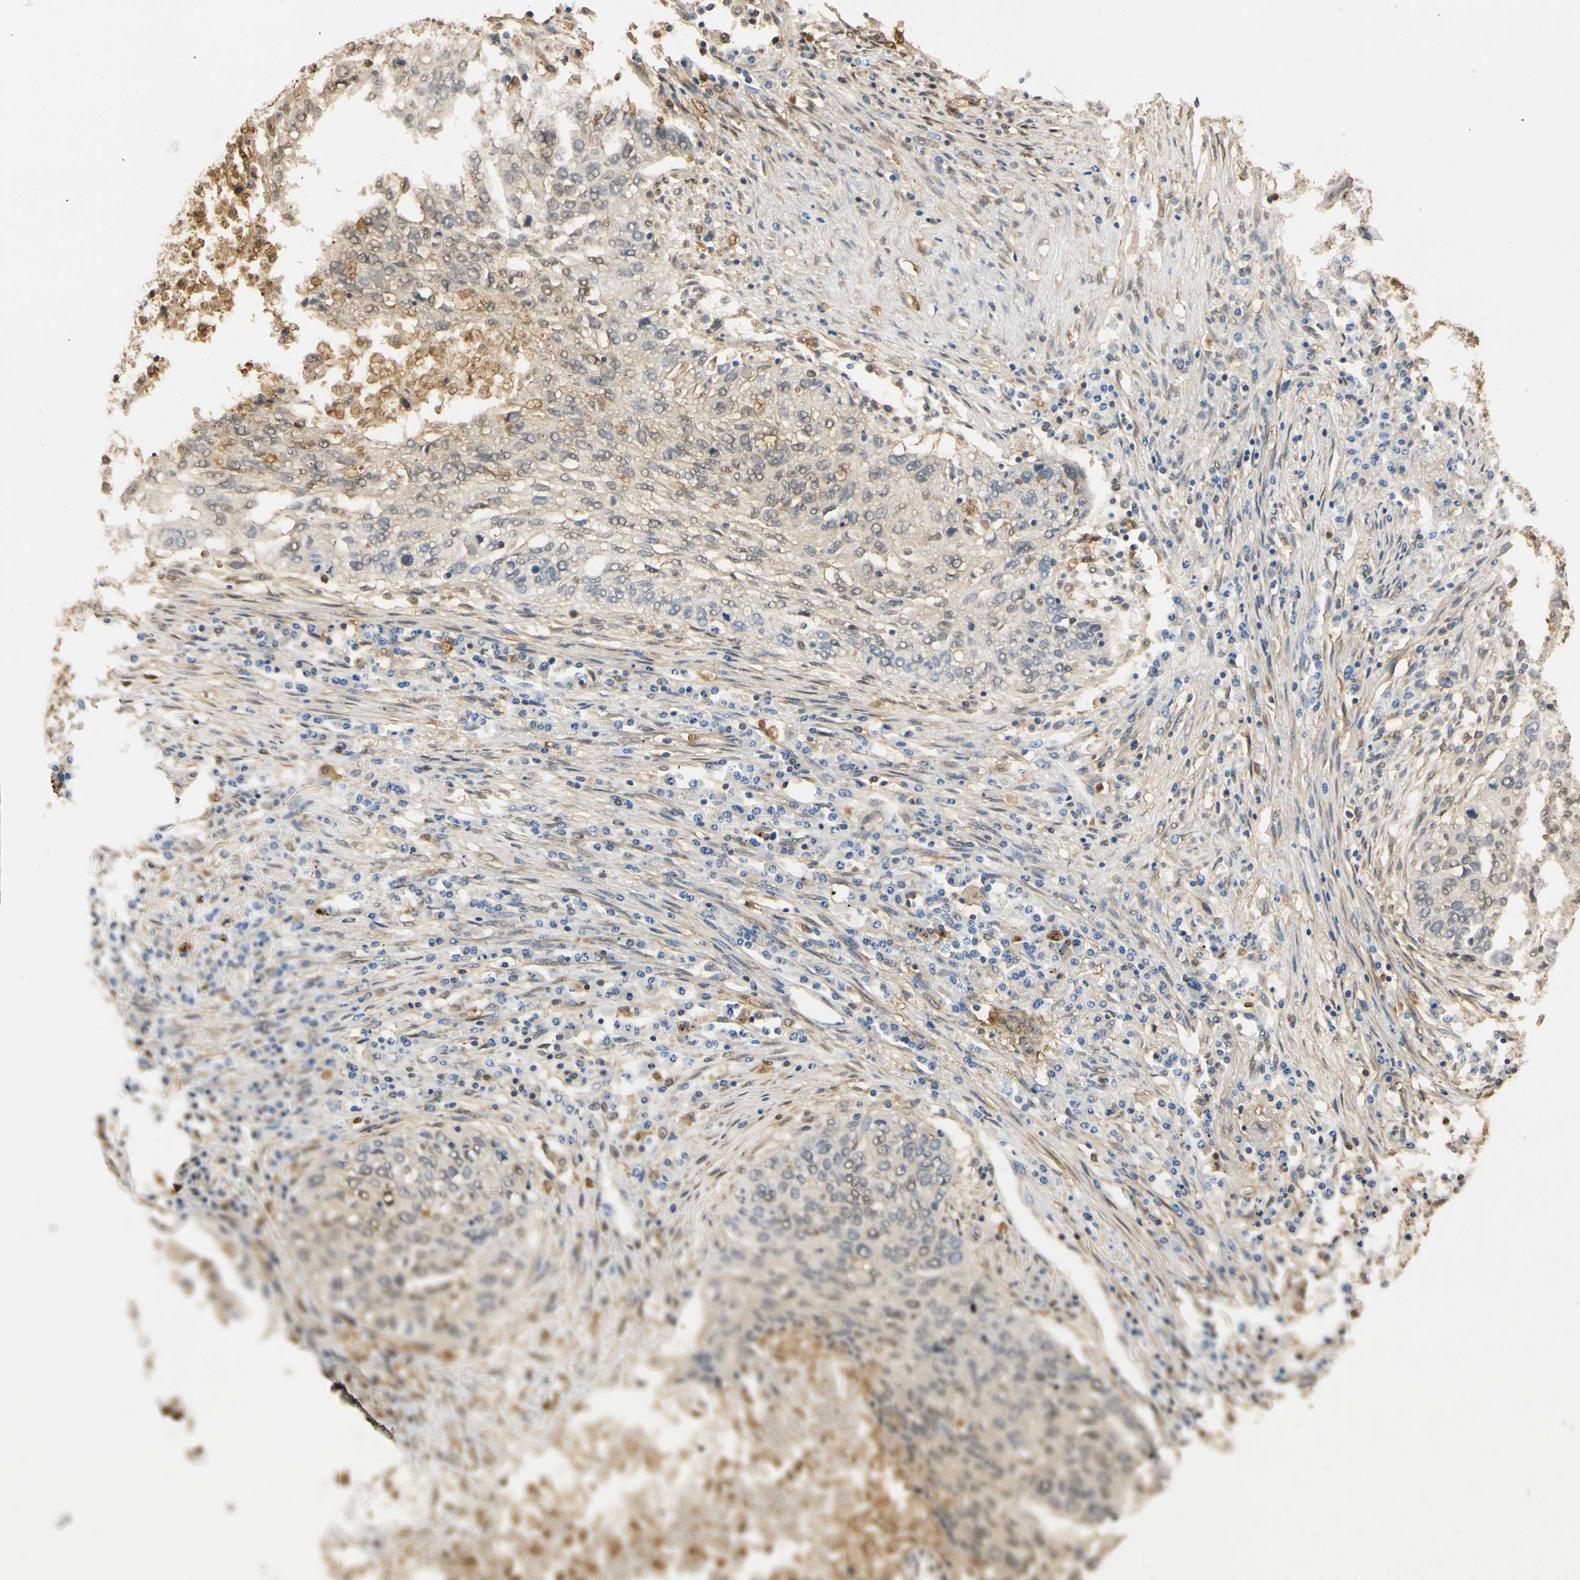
{"staining": {"intensity": "weak", "quantity": "25%-75%", "location": "cytoplasmic/membranous"}, "tissue": "lung cancer", "cell_type": "Tumor cells", "image_type": "cancer", "snomed": [{"axis": "morphology", "description": "Squamous cell carcinoma, NOS"}, {"axis": "topography", "description": "Lung"}], "caption": "A brown stain highlights weak cytoplasmic/membranous expression of a protein in human lung cancer tumor cells.", "gene": "S100A6", "patient": {"sex": "female", "age": 63}}